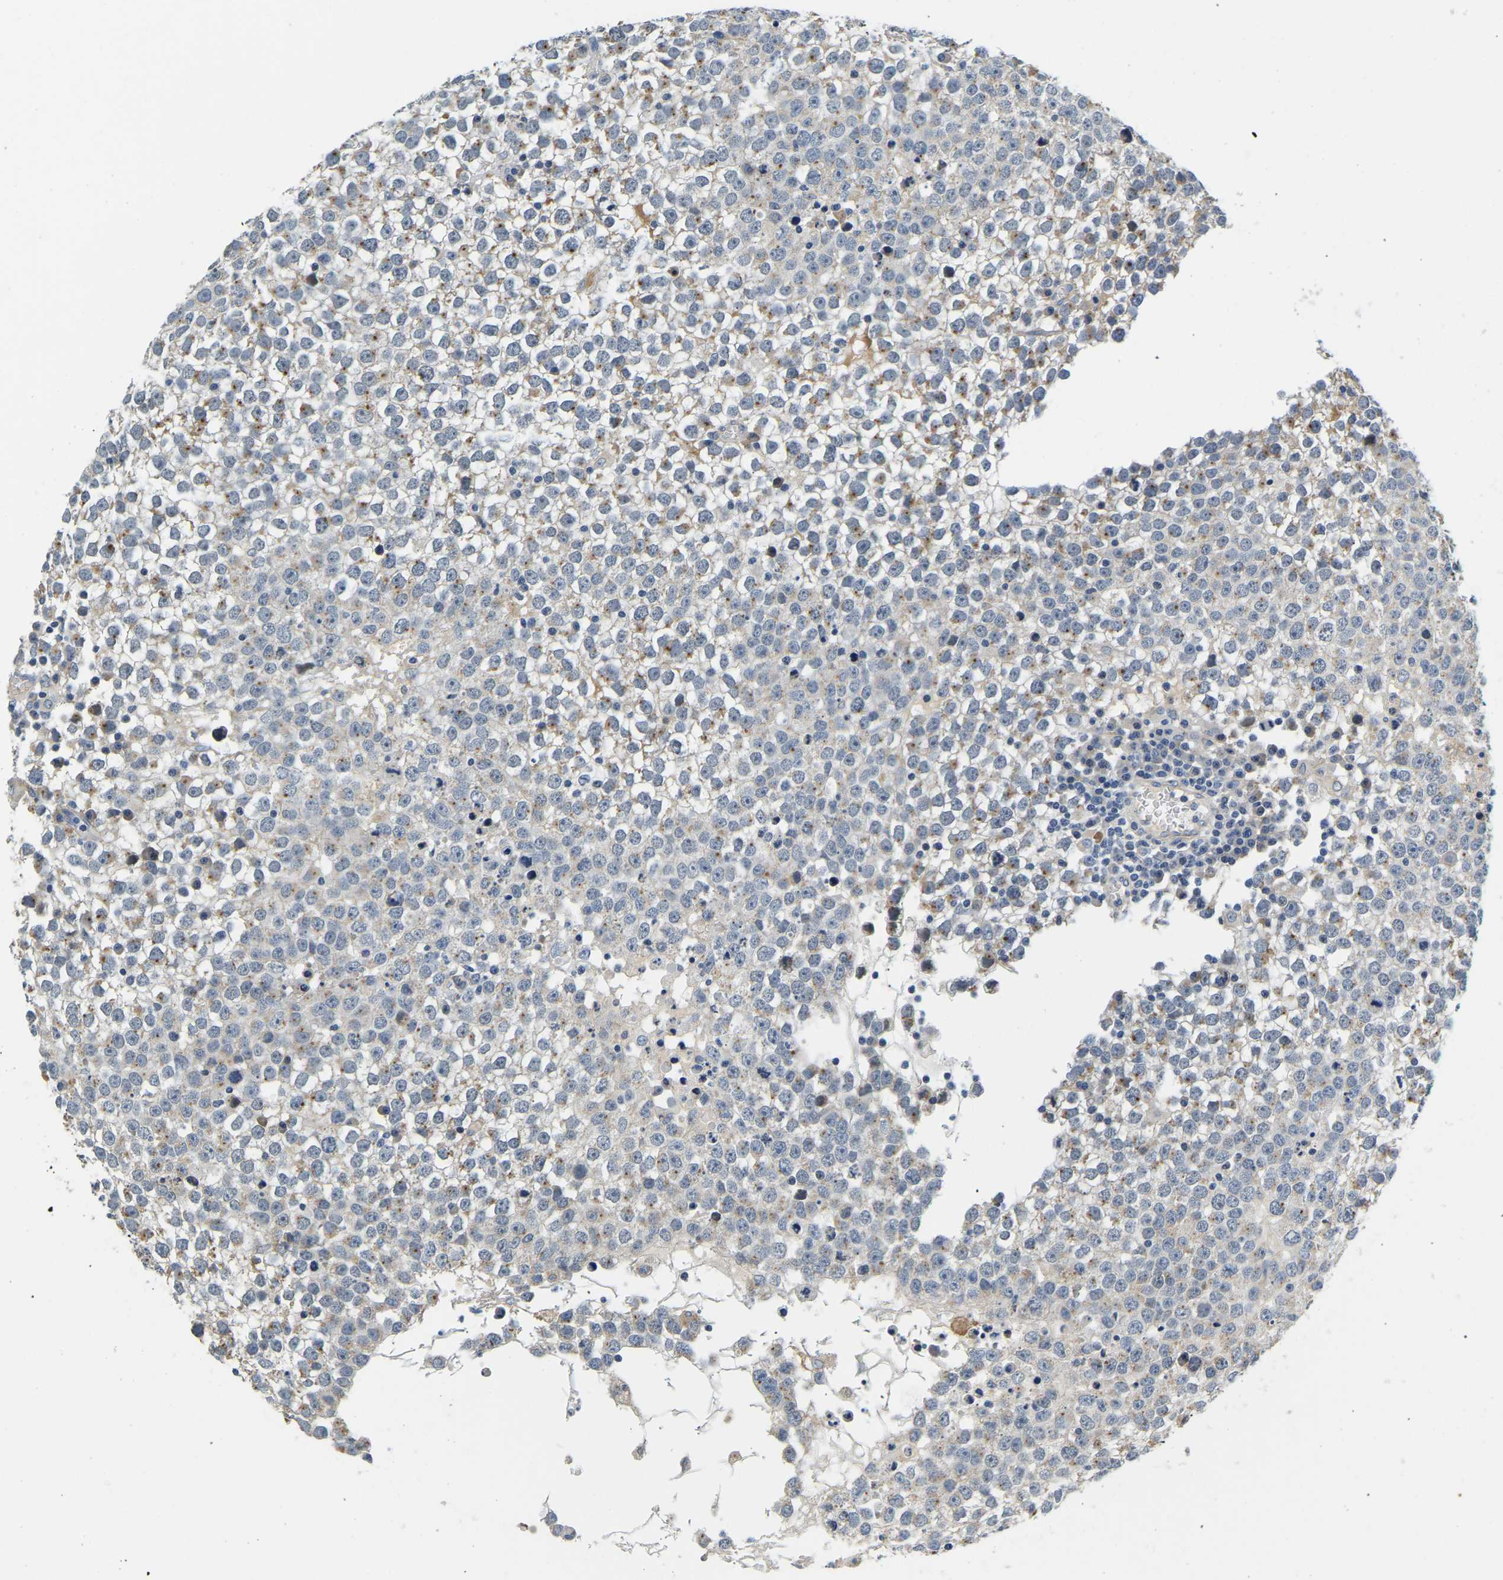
{"staining": {"intensity": "negative", "quantity": "none", "location": "none"}, "tissue": "testis cancer", "cell_type": "Tumor cells", "image_type": "cancer", "snomed": [{"axis": "morphology", "description": "Seminoma, NOS"}, {"axis": "topography", "description": "Testis"}], "caption": "IHC micrograph of testis seminoma stained for a protein (brown), which shows no expression in tumor cells.", "gene": "LIAS", "patient": {"sex": "male", "age": 65}}